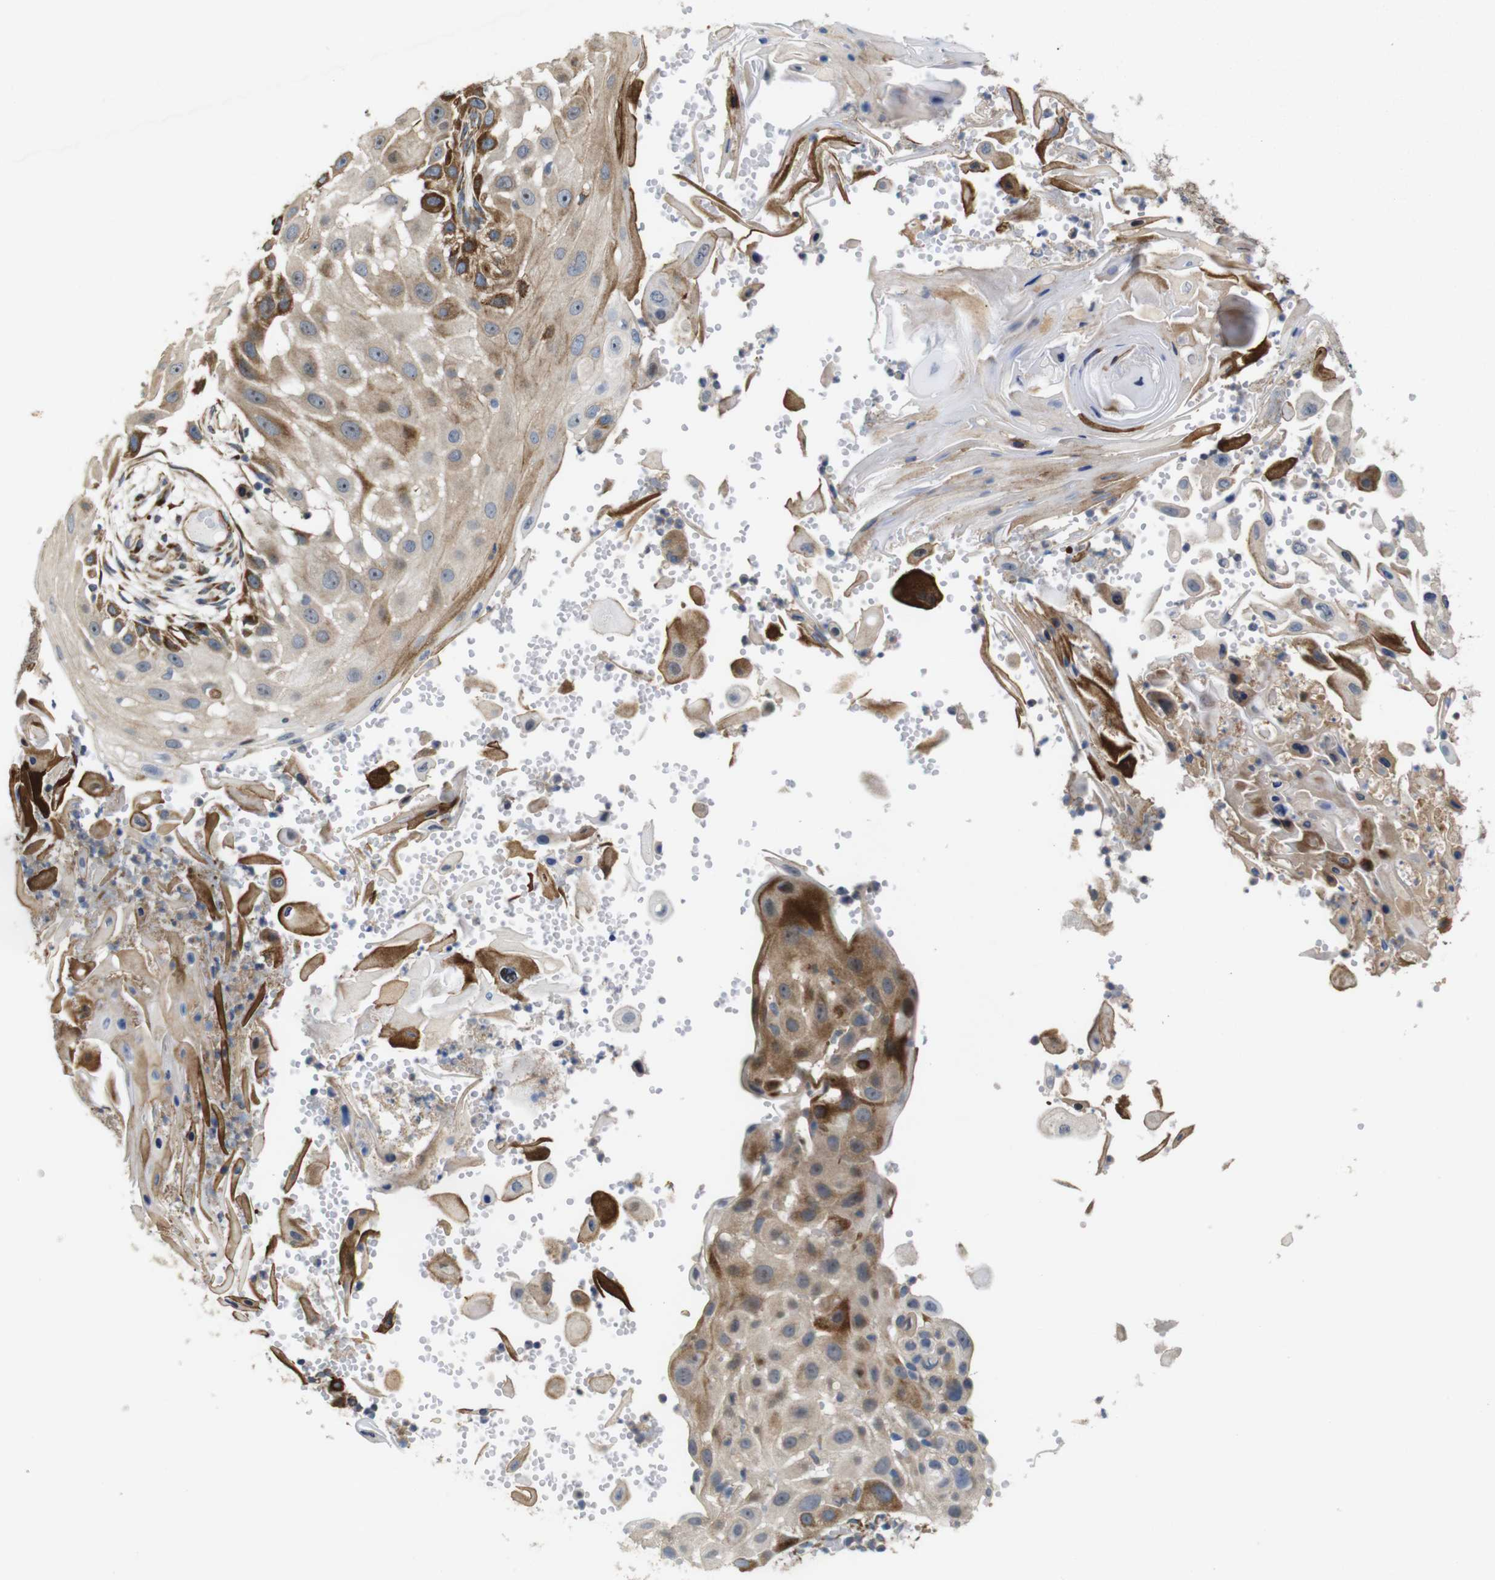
{"staining": {"intensity": "strong", "quantity": "<25%", "location": "cytoplasmic/membranous"}, "tissue": "skin cancer", "cell_type": "Tumor cells", "image_type": "cancer", "snomed": [{"axis": "morphology", "description": "Squamous cell carcinoma, NOS"}, {"axis": "topography", "description": "Skin"}], "caption": "About <25% of tumor cells in human skin cancer display strong cytoplasmic/membranous protein expression as visualized by brown immunohistochemical staining.", "gene": "P3H2", "patient": {"sex": "female", "age": 44}}